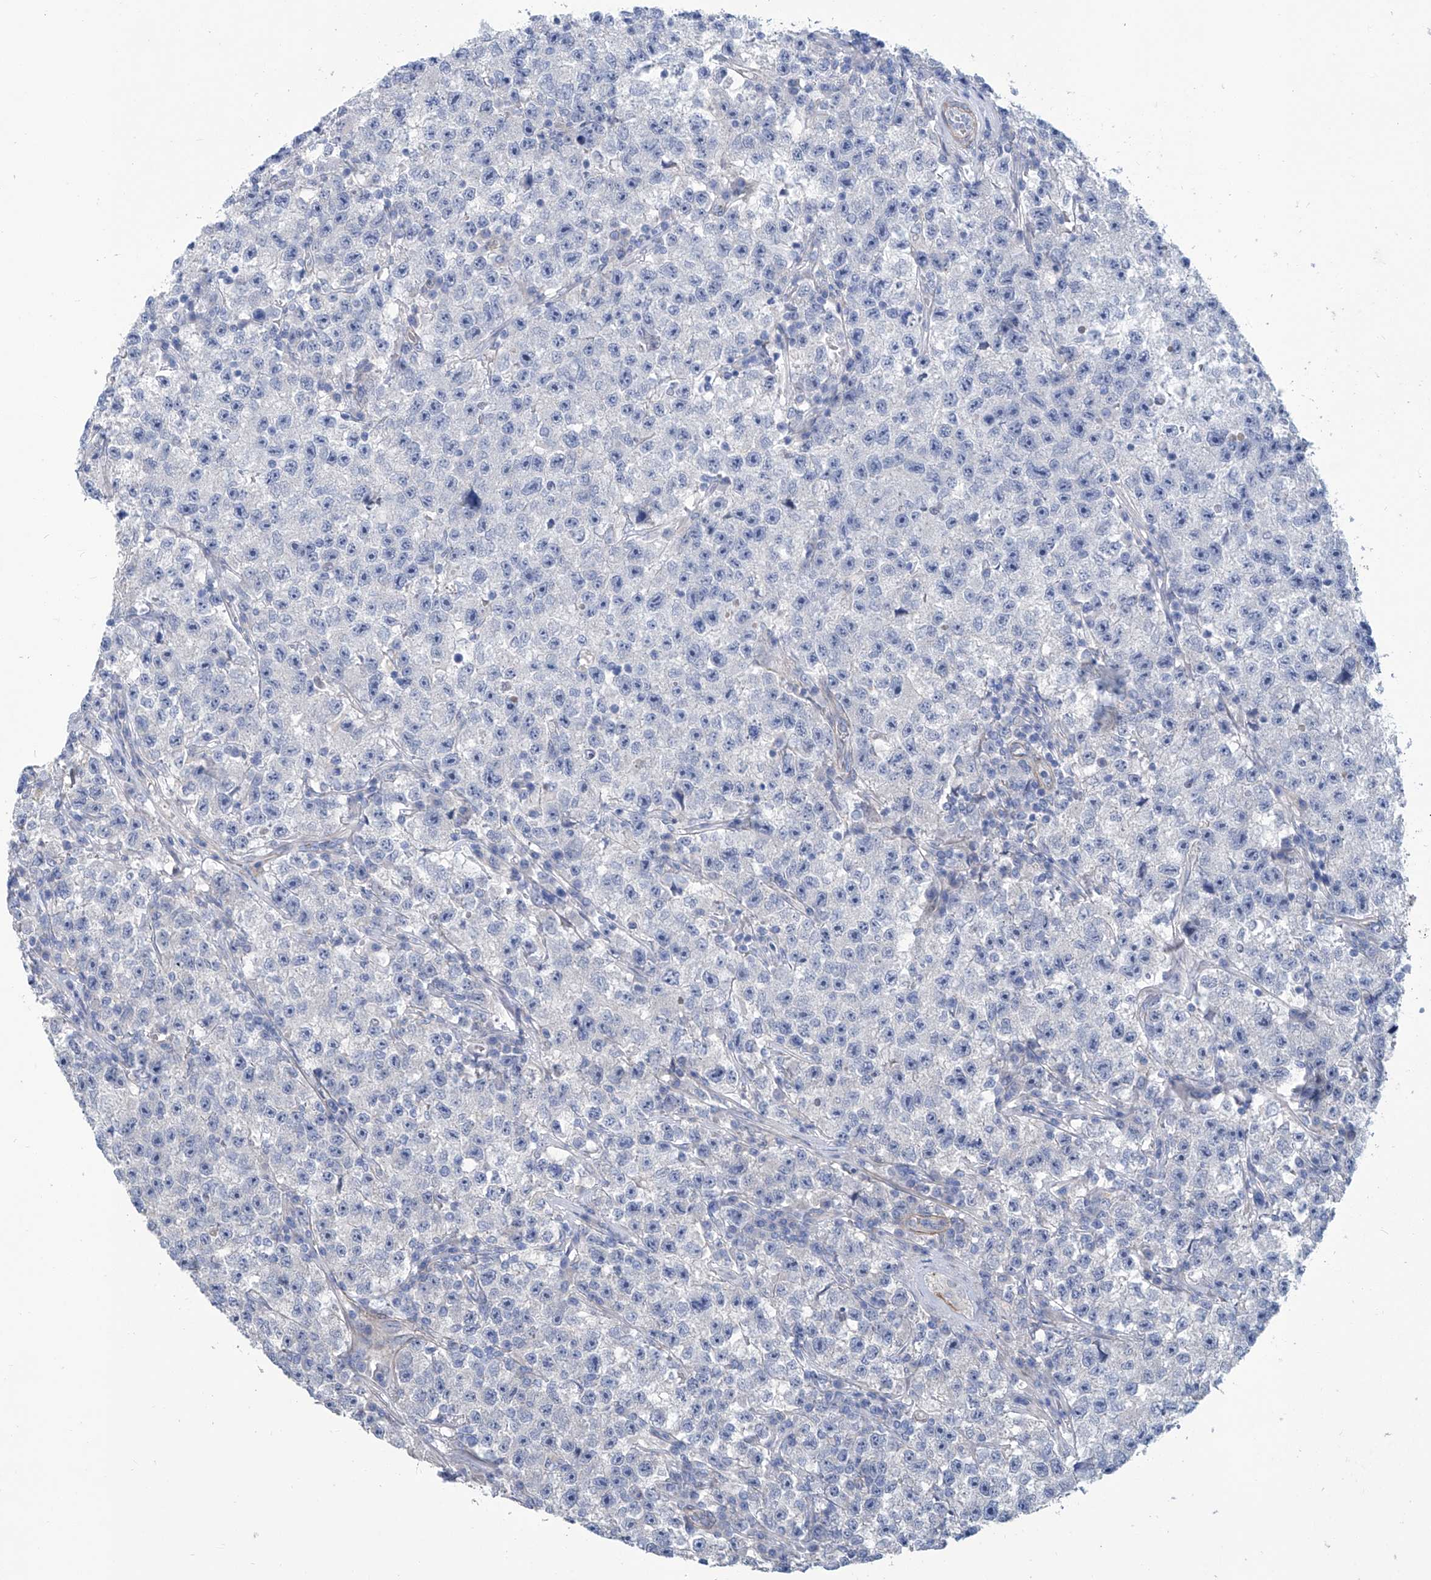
{"staining": {"intensity": "negative", "quantity": "none", "location": "none"}, "tissue": "testis cancer", "cell_type": "Tumor cells", "image_type": "cancer", "snomed": [{"axis": "morphology", "description": "Seminoma, NOS"}, {"axis": "topography", "description": "Testis"}], "caption": "Testis cancer stained for a protein using immunohistochemistry (IHC) reveals no positivity tumor cells.", "gene": "TNN", "patient": {"sex": "male", "age": 22}}